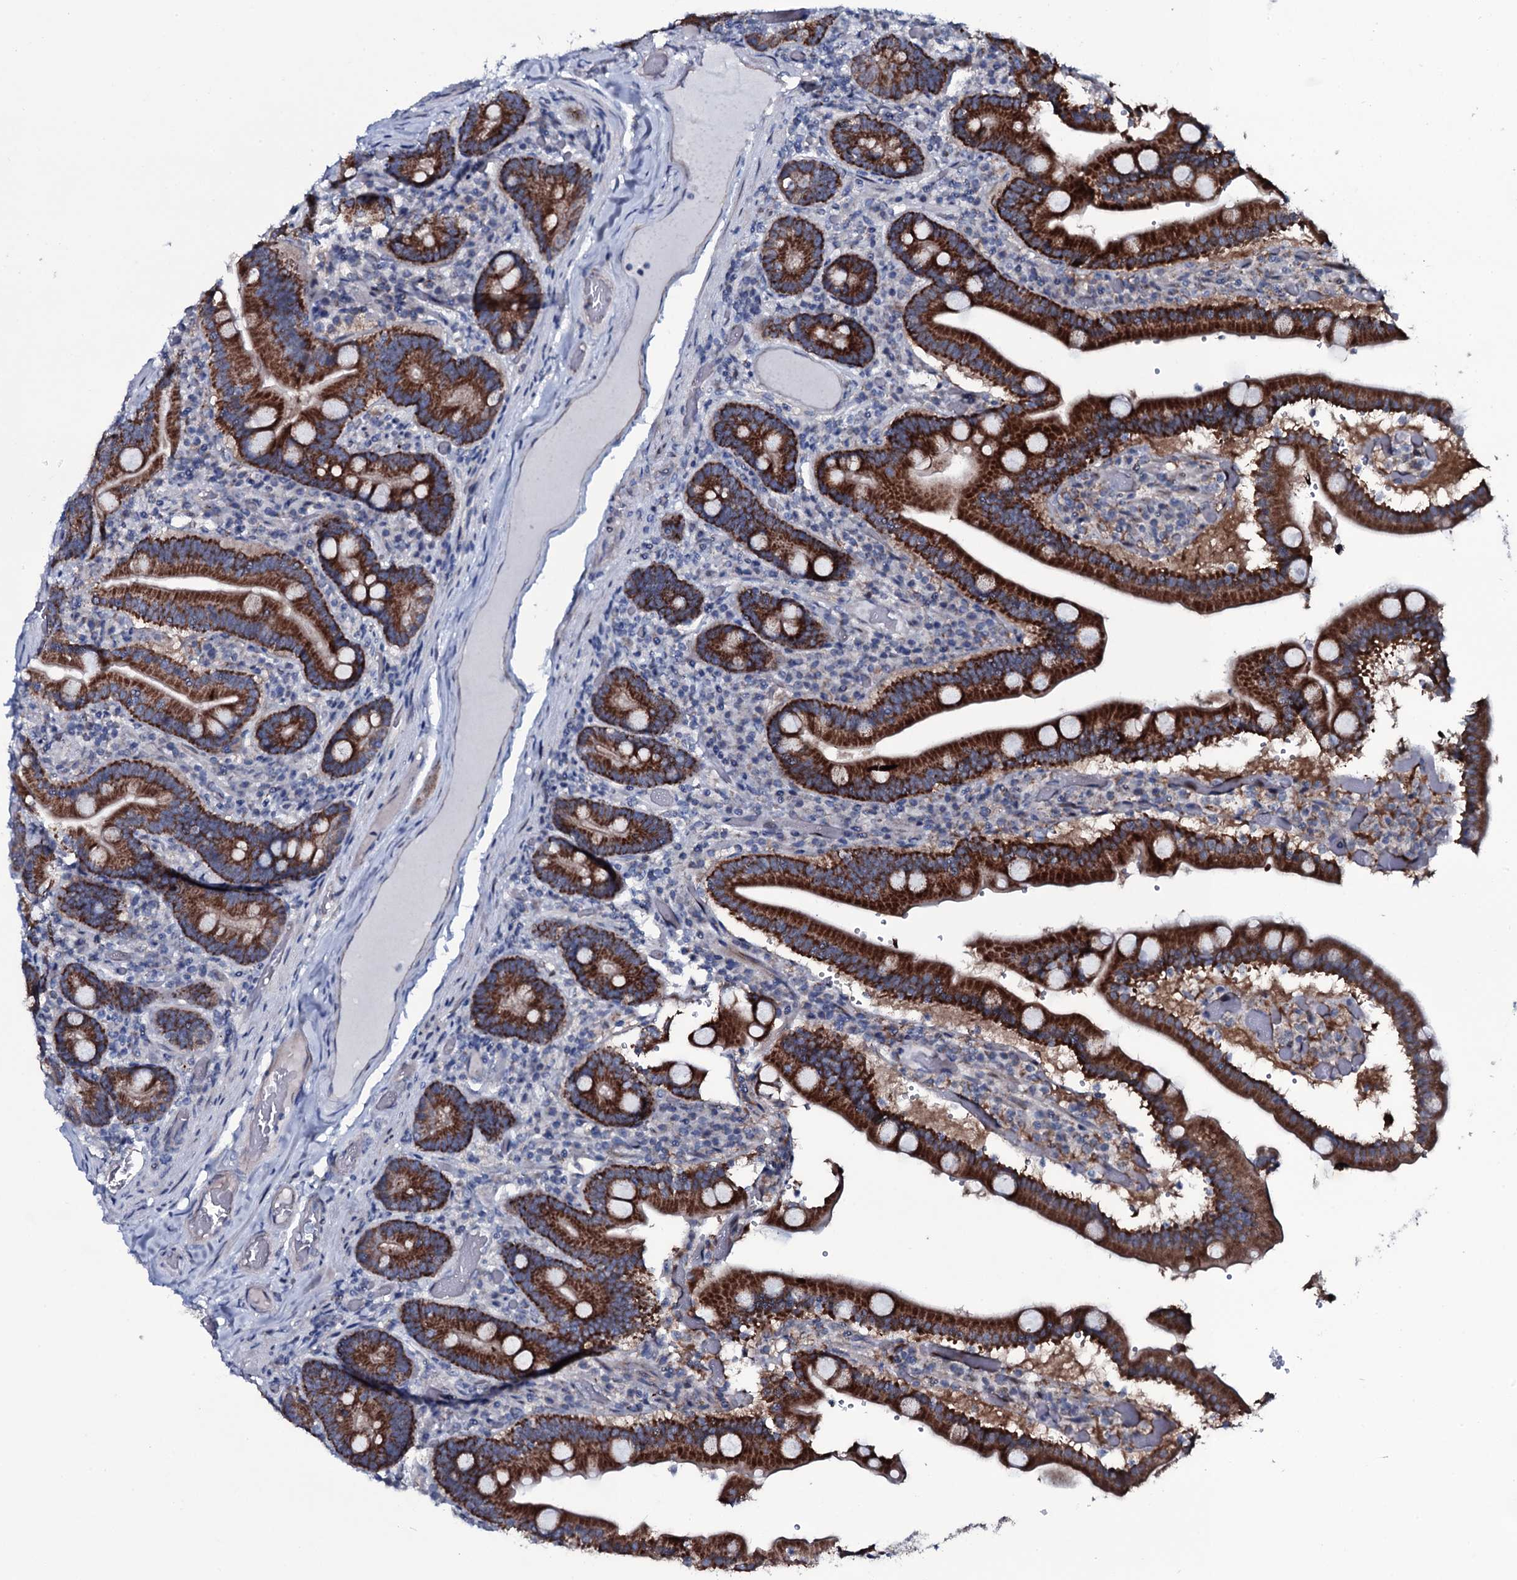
{"staining": {"intensity": "strong", "quantity": ">75%", "location": "cytoplasmic/membranous"}, "tissue": "duodenum", "cell_type": "Glandular cells", "image_type": "normal", "snomed": [{"axis": "morphology", "description": "Normal tissue, NOS"}, {"axis": "topography", "description": "Duodenum"}], "caption": "Duodenum stained with immunohistochemistry (IHC) shows strong cytoplasmic/membranous expression in about >75% of glandular cells.", "gene": "WIPF3", "patient": {"sex": "female", "age": 62}}